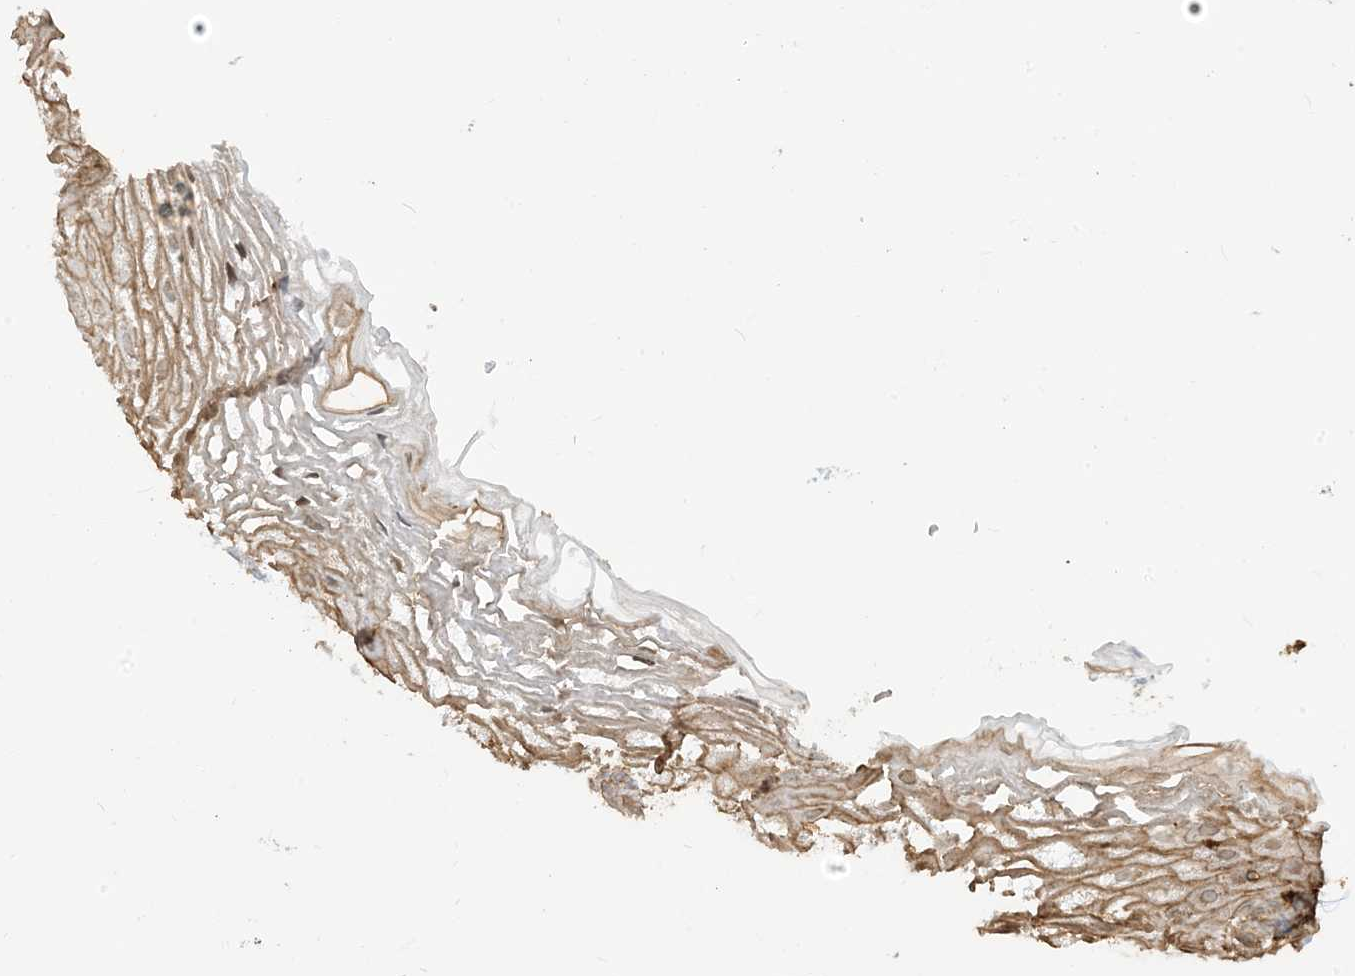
{"staining": {"intensity": "weak", "quantity": "25%-75%", "location": "cytoplasmic/membranous,nuclear"}, "tissue": "vagina", "cell_type": "Squamous epithelial cells", "image_type": "normal", "snomed": [{"axis": "morphology", "description": "Normal tissue, NOS"}, {"axis": "morphology", "description": "Adenocarcinoma, NOS"}, {"axis": "topography", "description": "Rectum"}, {"axis": "topography", "description": "Vagina"}], "caption": "Protein expression analysis of benign human vagina reveals weak cytoplasmic/membranous,nuclear staining in approximately 25%-75% of squamous epithelial cells.", "gene": "CAPZB", "patient": {"sex": "female", "age": 71}}